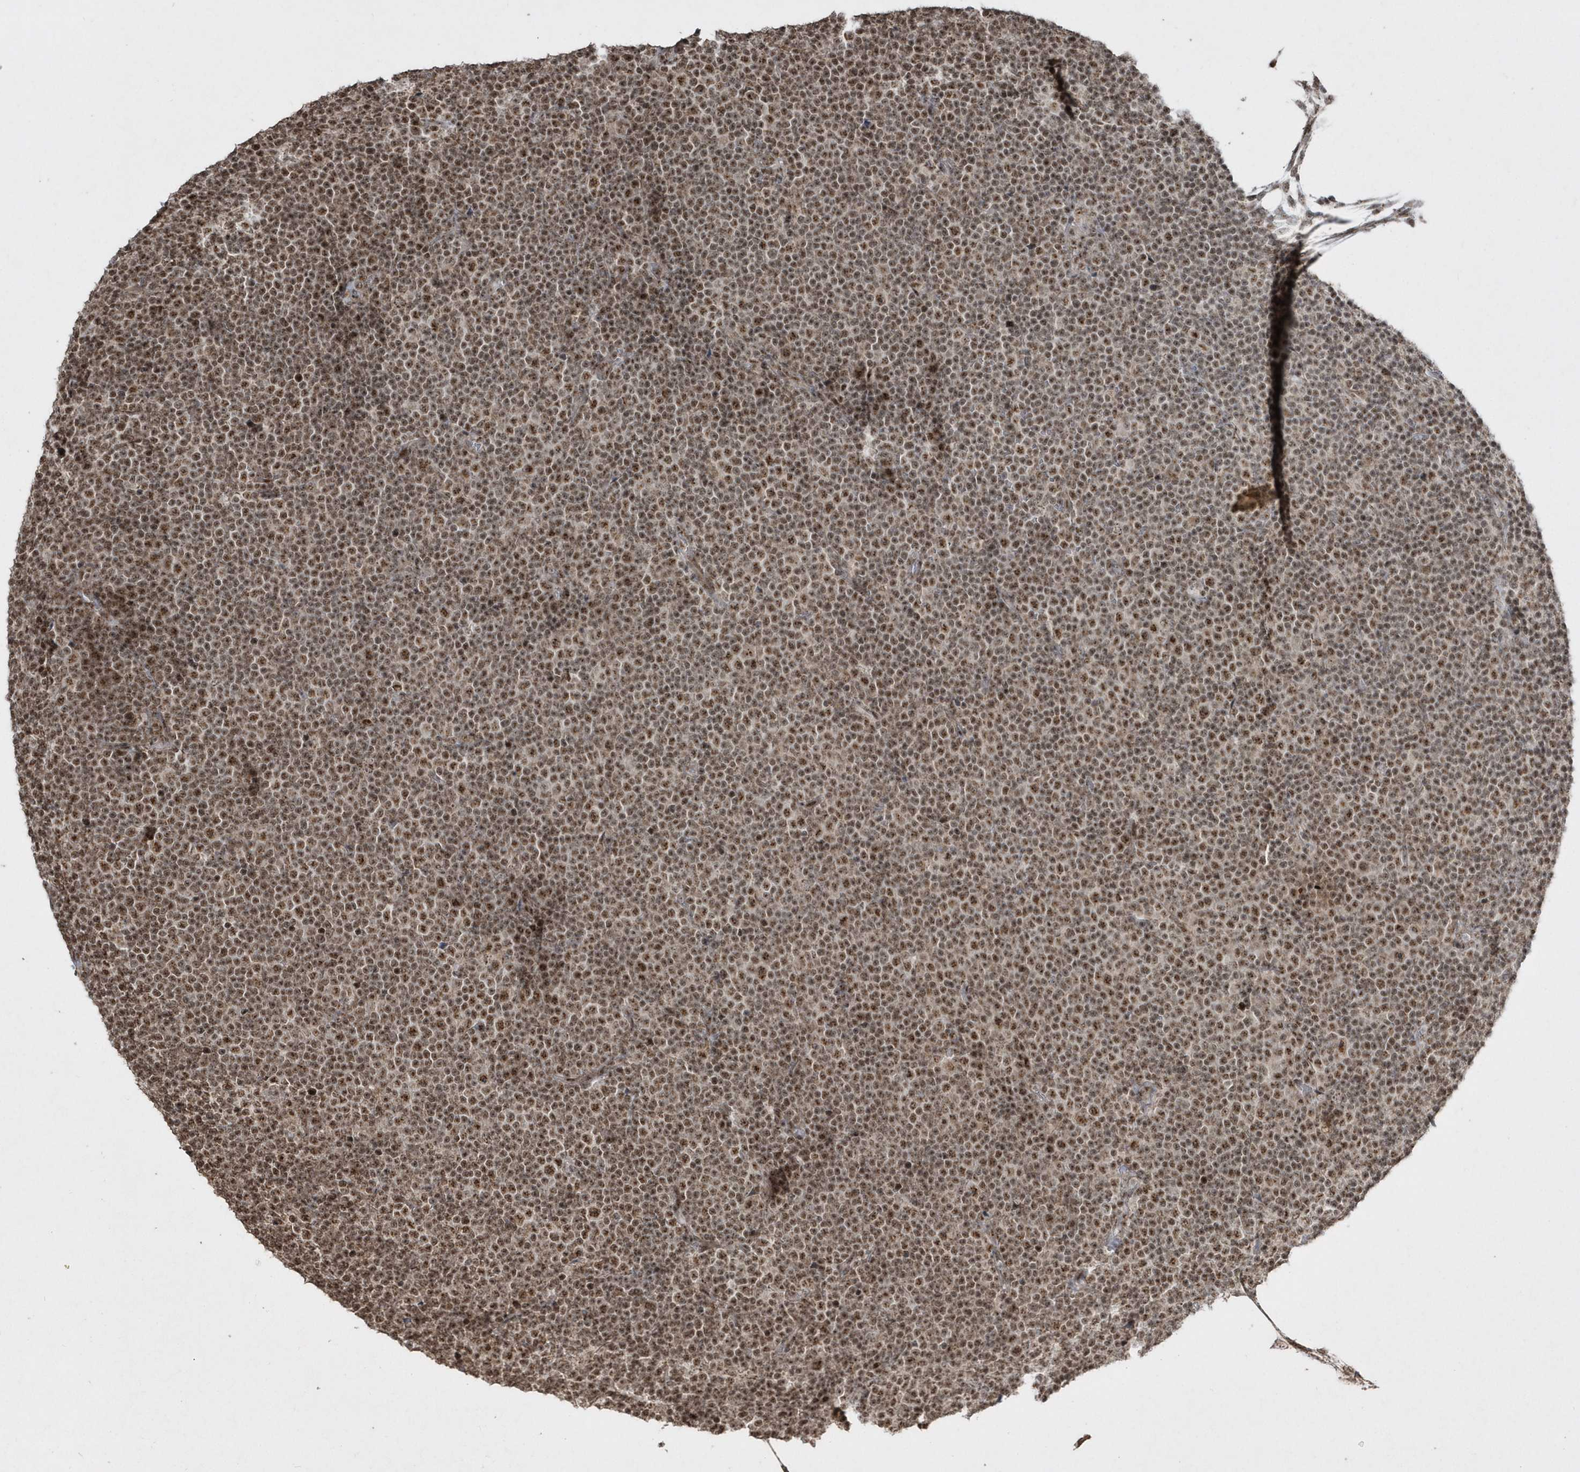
{"staining": {"intensity": "moderate", "quantity": ">75%", "location": "nuclear"}, "tissue": "lymphoma", "cell_type": "Tumor cells", "image_type": "cancer", "snomed": [{"axis": "morphology", "description": "Malignant lymphoma, non-Hodgkin's type, Low grade"}, {"axis": "topography", "description": "Lymph node"}], "caption": "Tumor cells display medium levels of moderate nuclear positivity in about >75% of cells in human lymphoma.", "gene": "POLR3B", "patient": {"sex": "female", "age": 67}}